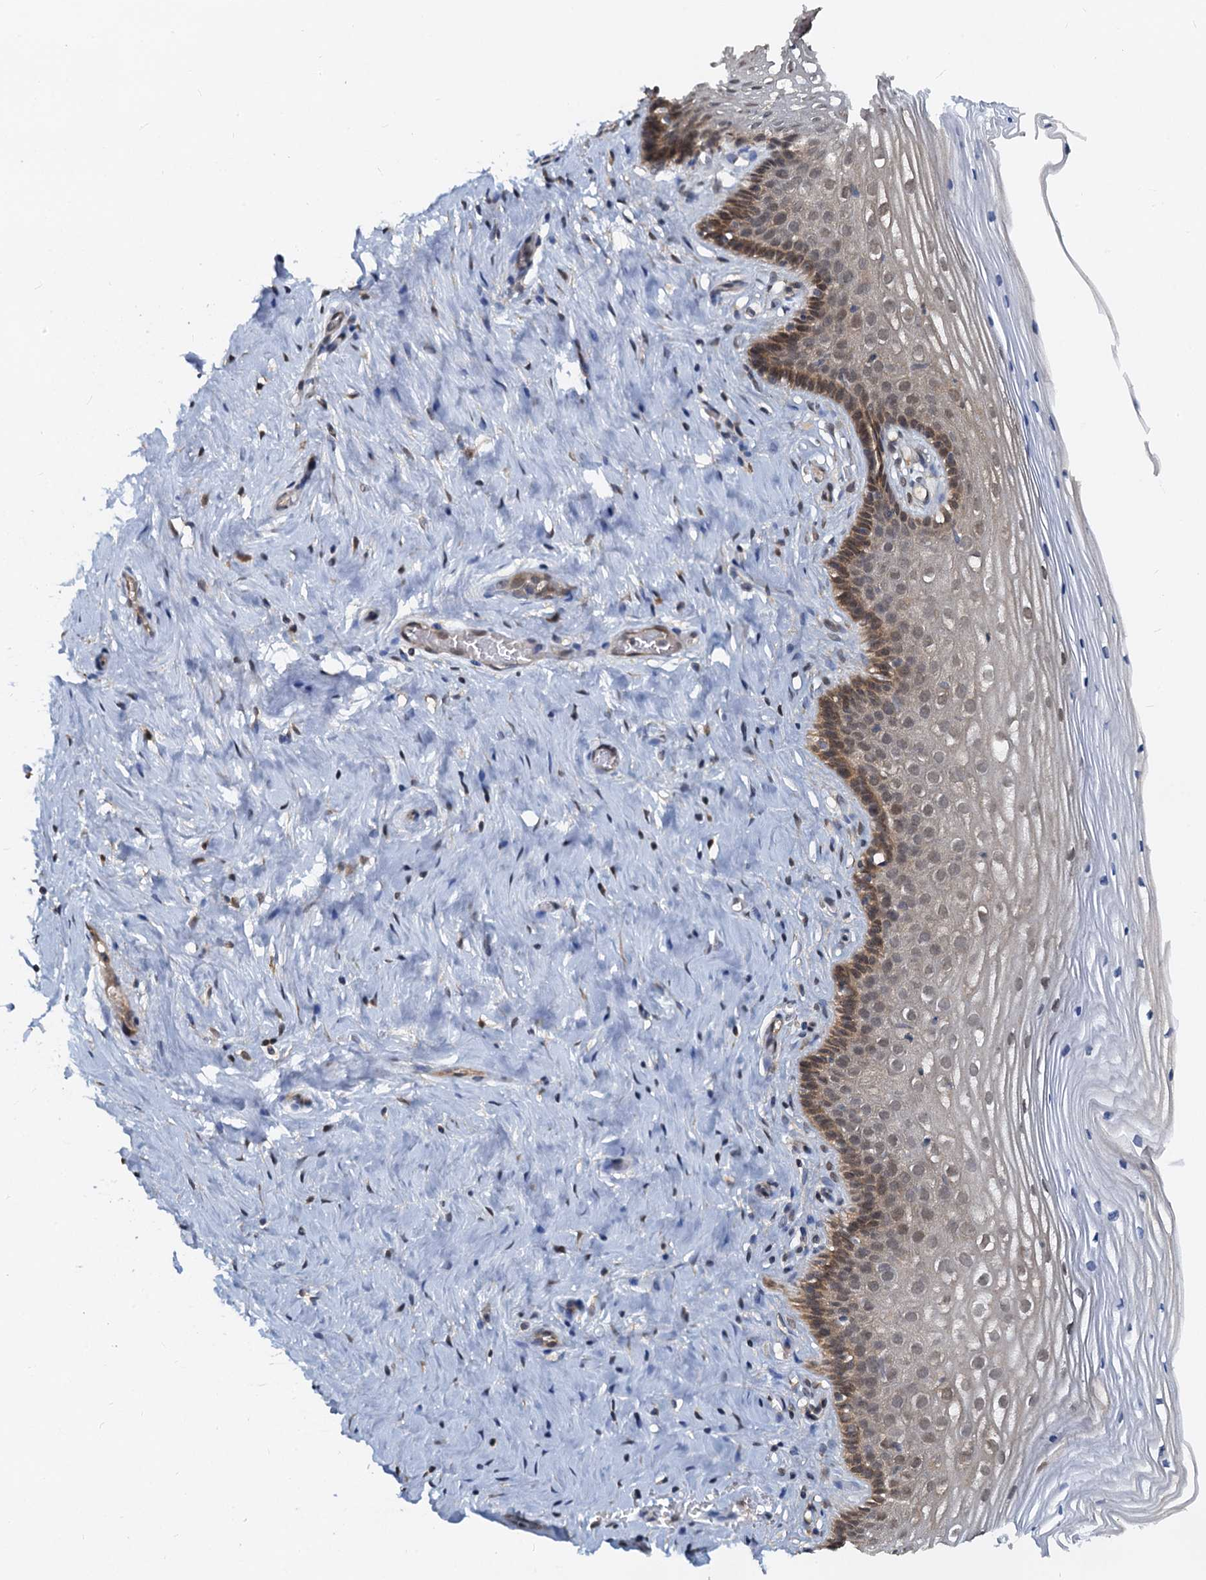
{"staining": {"intensity": "moderate", "quantity": ">75%", "location": "cytoplasmic/membranous,nuclear"}, "tissue": "cervix", "cell_type": "Glandular cells", "image_type": "normal", "snomed": [{"axis": "morphology", "description": "Normal tissue, NOS"}, {"axis": "topography", "description": "Cervix"}], "caption": "This is an image of immunohistochemistry (IHC) staining of benign cervix, which shows moderate expression in the cytoplasmic/membranous,nuclear of glandular cells.", "gene": "PTGES3", "patient": {"sex": "female", "age": 33}}